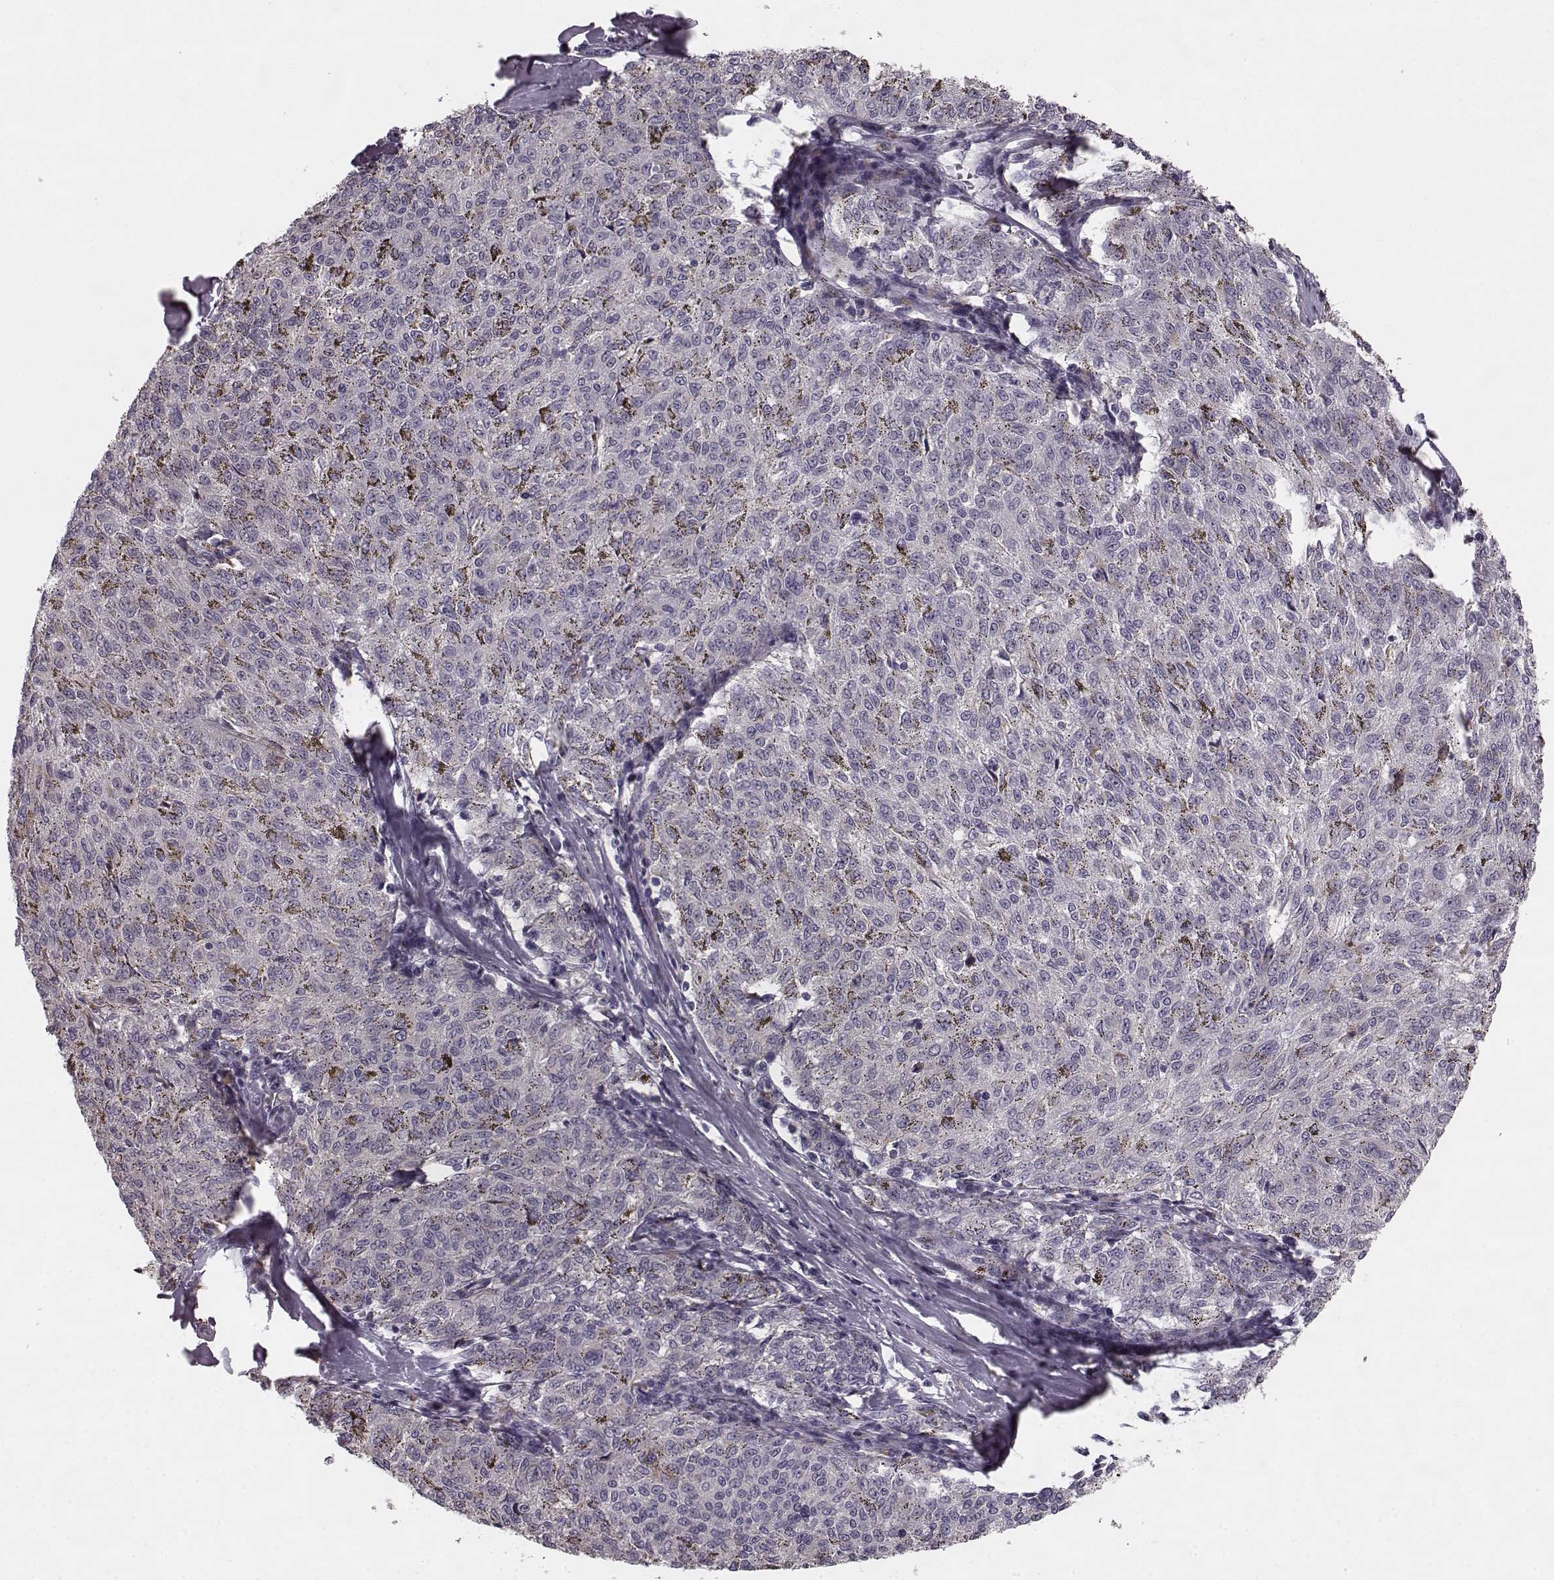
{"staining": {"intensity": "negative", "quantity": "none", "location": "none"}, "tissue": "melanoma", "cell_type": "Tumor cells", "image_type": "cancer", "snomed": [{"axis": "morphology", "description": "Malignant melanoma, NOS"}, {"axis": "topography", "description": "Skin"}], "caption": "Malignant melanoma was stained to show a protein in brown. There is no significant expression in tumor cells.", "gene": "HMMR", "patient": {"sex": "female", "age": 72}}